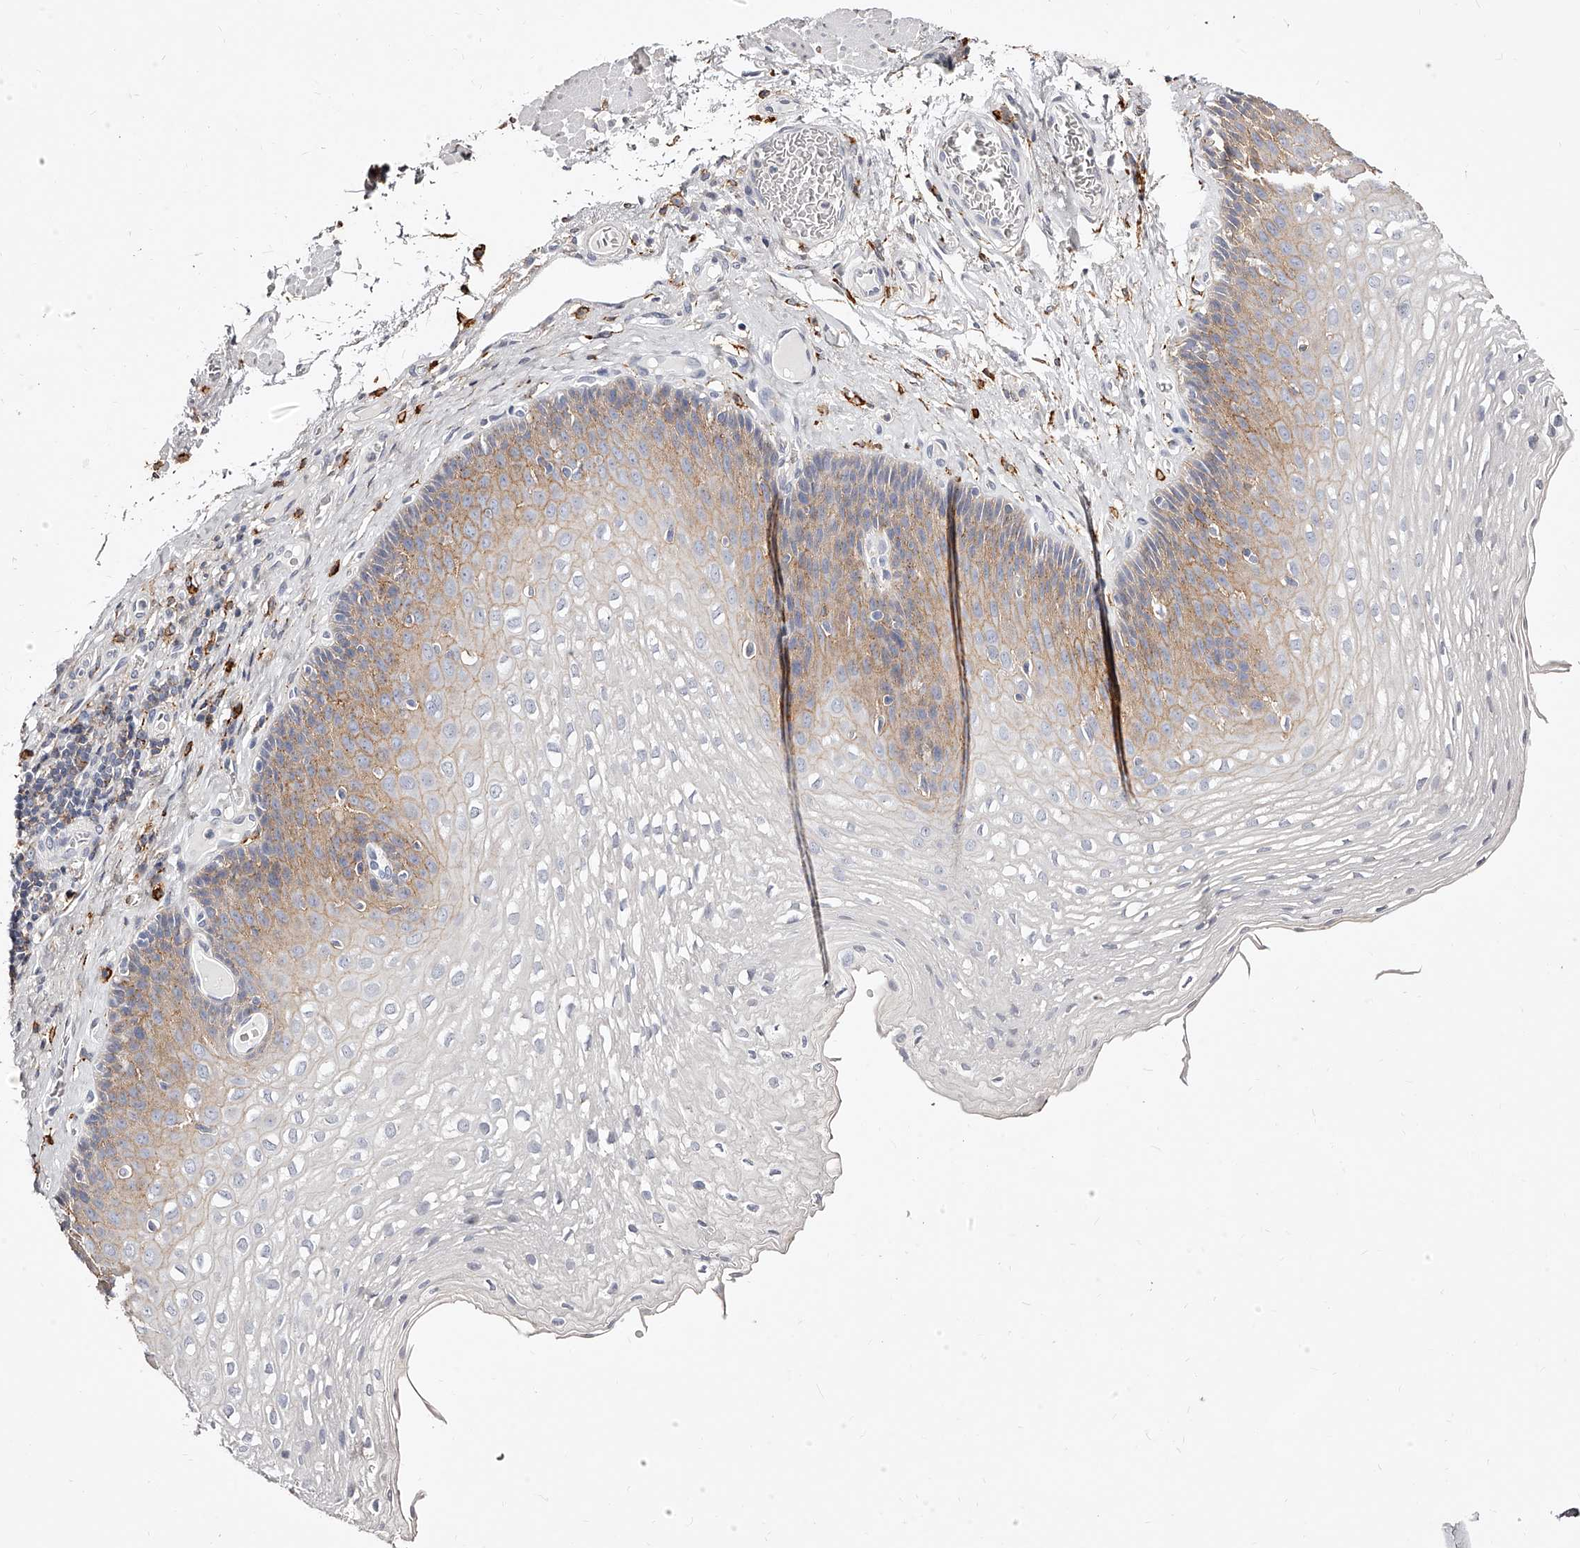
{"staining": {"intensity": "moderate", "quantity": "25%-75%", "location": "cytoplasmic/membranous"}, "tissue": "esophagus", "cell_type": "Squamous epithelial cells", "image_type": "normal", "snomed": [{"axis": "morphology", "description": "Normal tissue, NOS"}, {"axis": "topography", "description": "Esophagus"}], "caption": "An image showing moderate cytoplasmic/membranous positivity in about 25%-75% of squamous epithelial cells in normal esophagus, as visualized by brown immunohistochemical staining.", "gene": "CD82", "patient": {"sex": "female", "age": 66}}